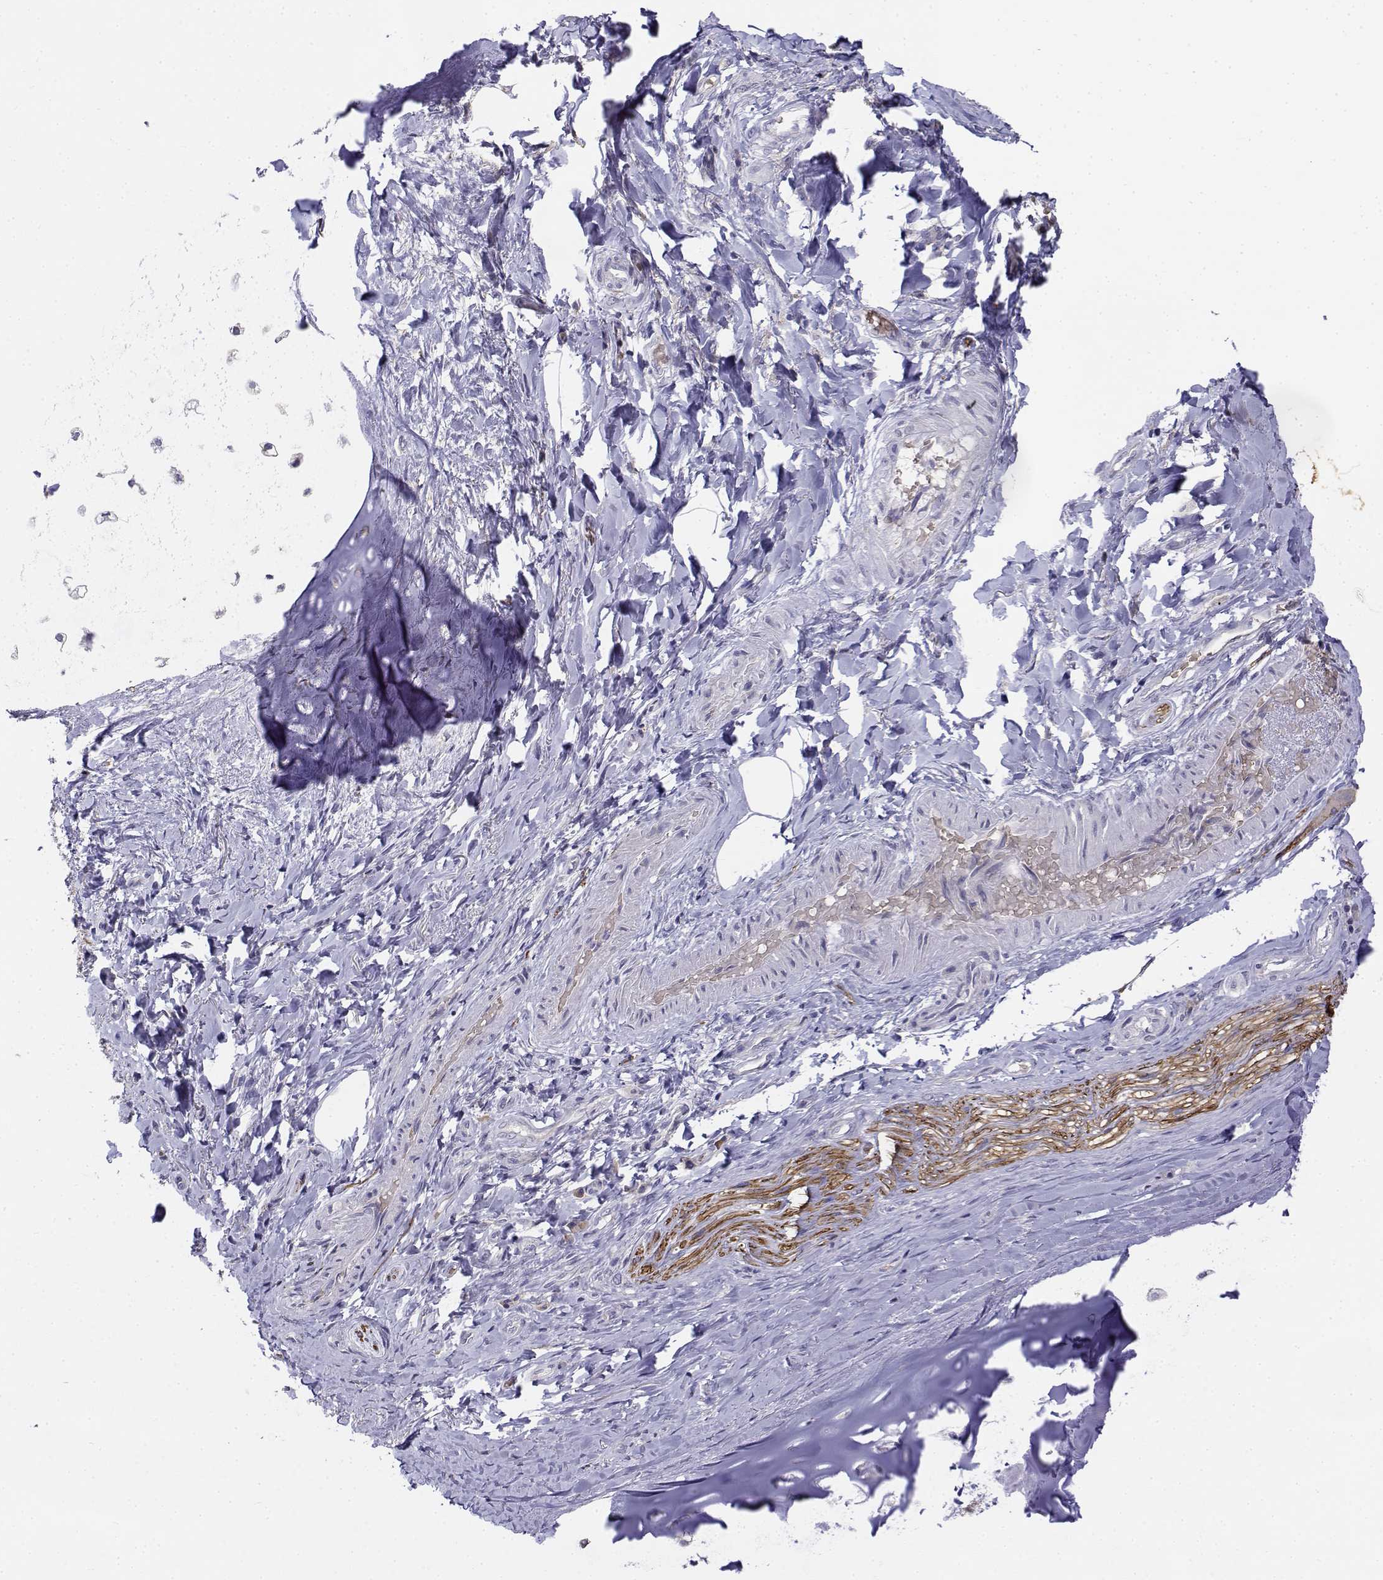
{"staining": {"intensity": "negative", "quantity": "none", "location": "none"}, "tissue": "adipose tissue", "cell_type": "Adipocytes", "image_type": "normal", "snomed": [{"axis": "morphology", "description": "Normal tissue, NOS"}, {"axis": "topography", "description": "Cartilage tissue"}, {"axis": "topography", "description": "Bronchus"}], "caption": "Immunohistochemistry of benign human adipose tissue displays no expression in adipocytes.", "gene": "CADM1", "patient": {"sex": "male", "age": 64}}